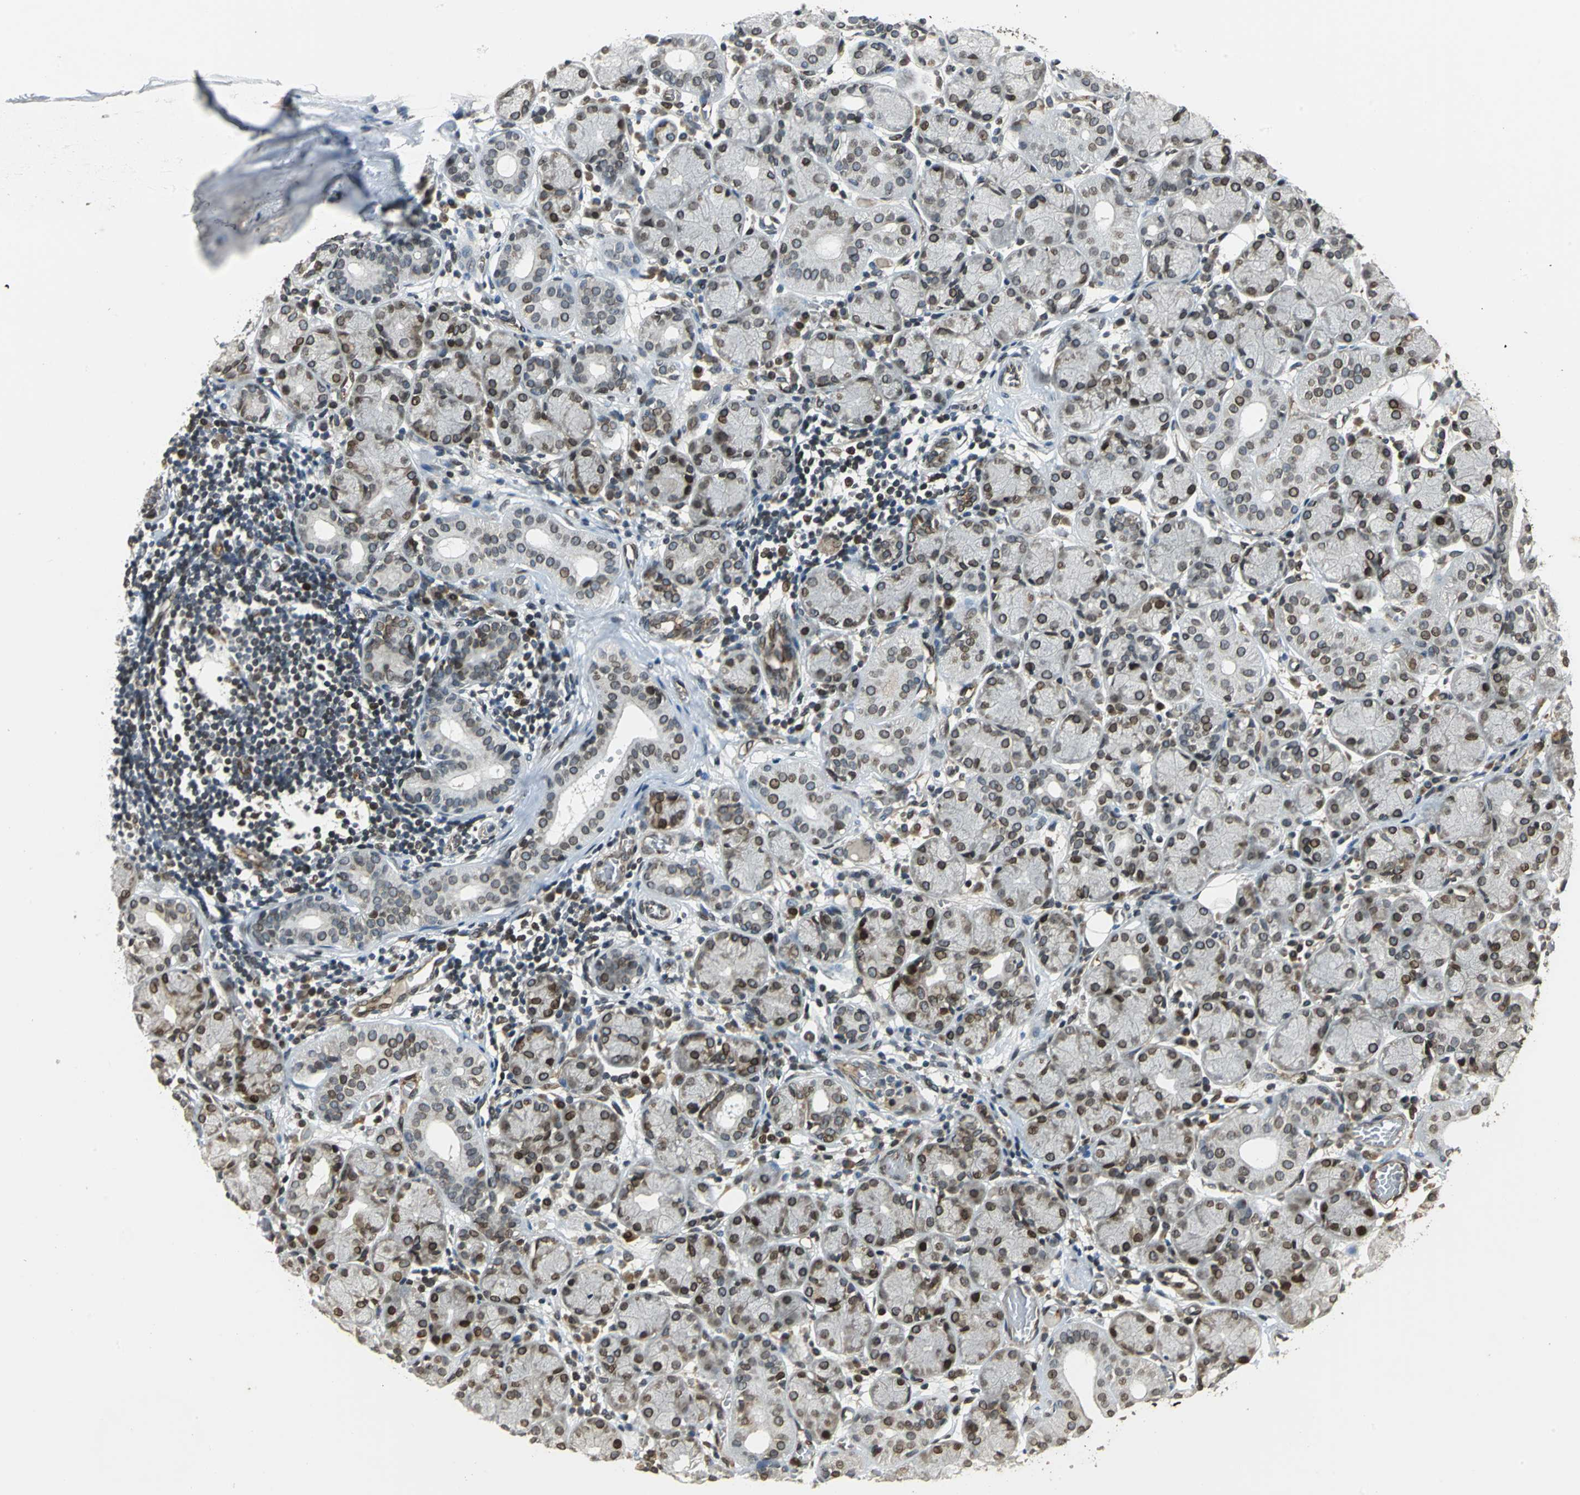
{"staining": {"intensity": "moderate", "quantity": "25%-75%", "location": "cytoplasmic/membranous,nuclear"}, "tissue": "salivary gland", "cell_type": "Glandular cells", "image_type": "normal", "snomed": [{"axis": "morphology", "description": "Normal tissue, NOS"}, {"axis": "topography", "description": "Salivary gland"}], "caption": "Protein staining displays moderate cytoplasmic/membranous,nuclear positivity in about 25%-75% of glandular cells in normal salivary gland. The staining is performed using DAB brown chromogen to label protein expression. The nuclei are counter-stained blue using hematoxylin.", "gene": "BRIP1", "patient": {"sex": "female", "age": 24}}